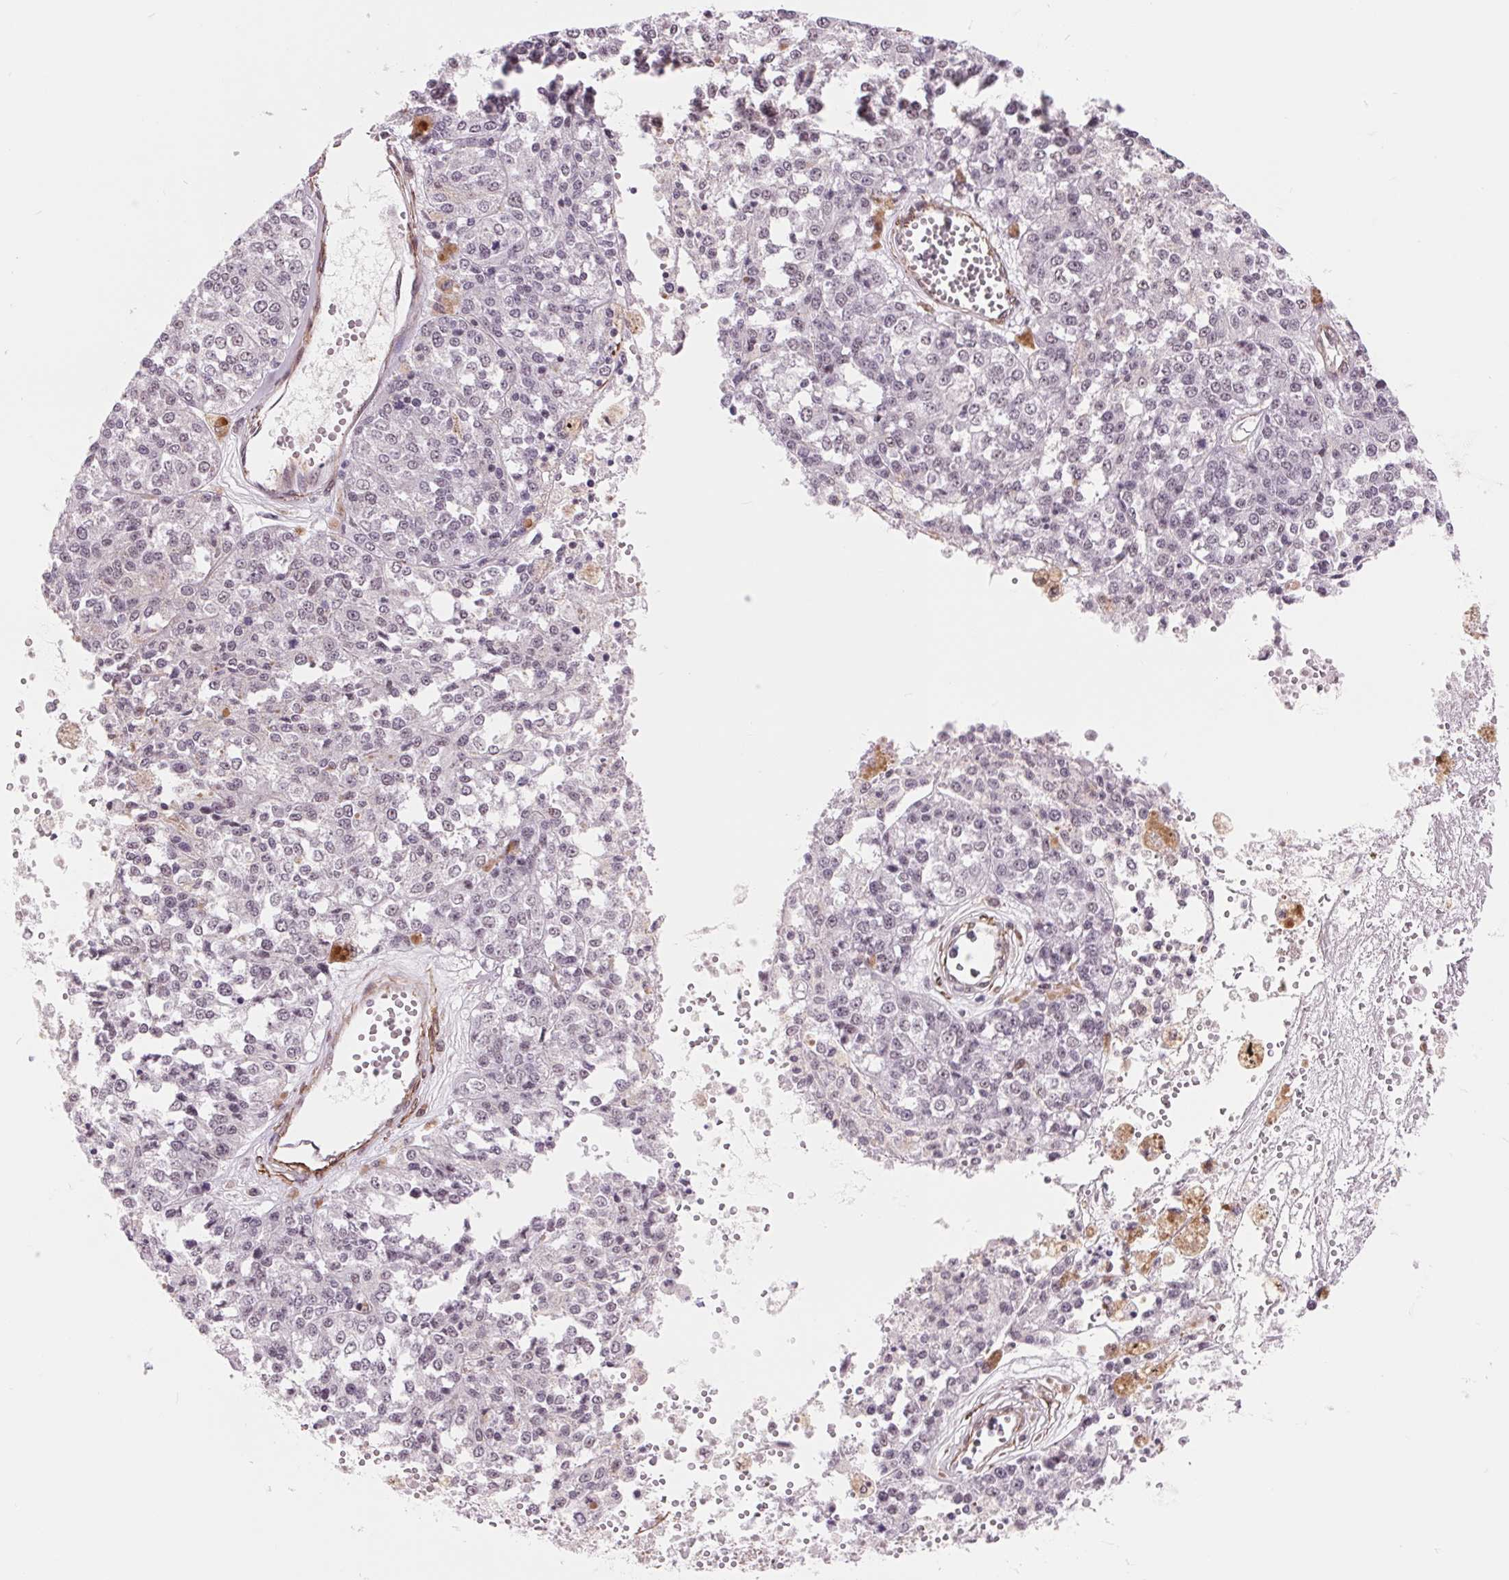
{"staining": {"intensity": "negative", "quantity": "none", "location": "none"}, "tissue": "melanoma", "cell_type": "Tumor cells", "image_type": "cancer", "snomed": [{"axis": "morphology", "description": "Malignant melanoma, Metastatic site"}, {"axis": "topography", "description": "Lymph node"}], "caption": "Tumor cells are negative for brown protein staining in malignant melanoma (metastatic site).", "gene": "BCAT1", "patient": {"sex": "female", "age": 64}}